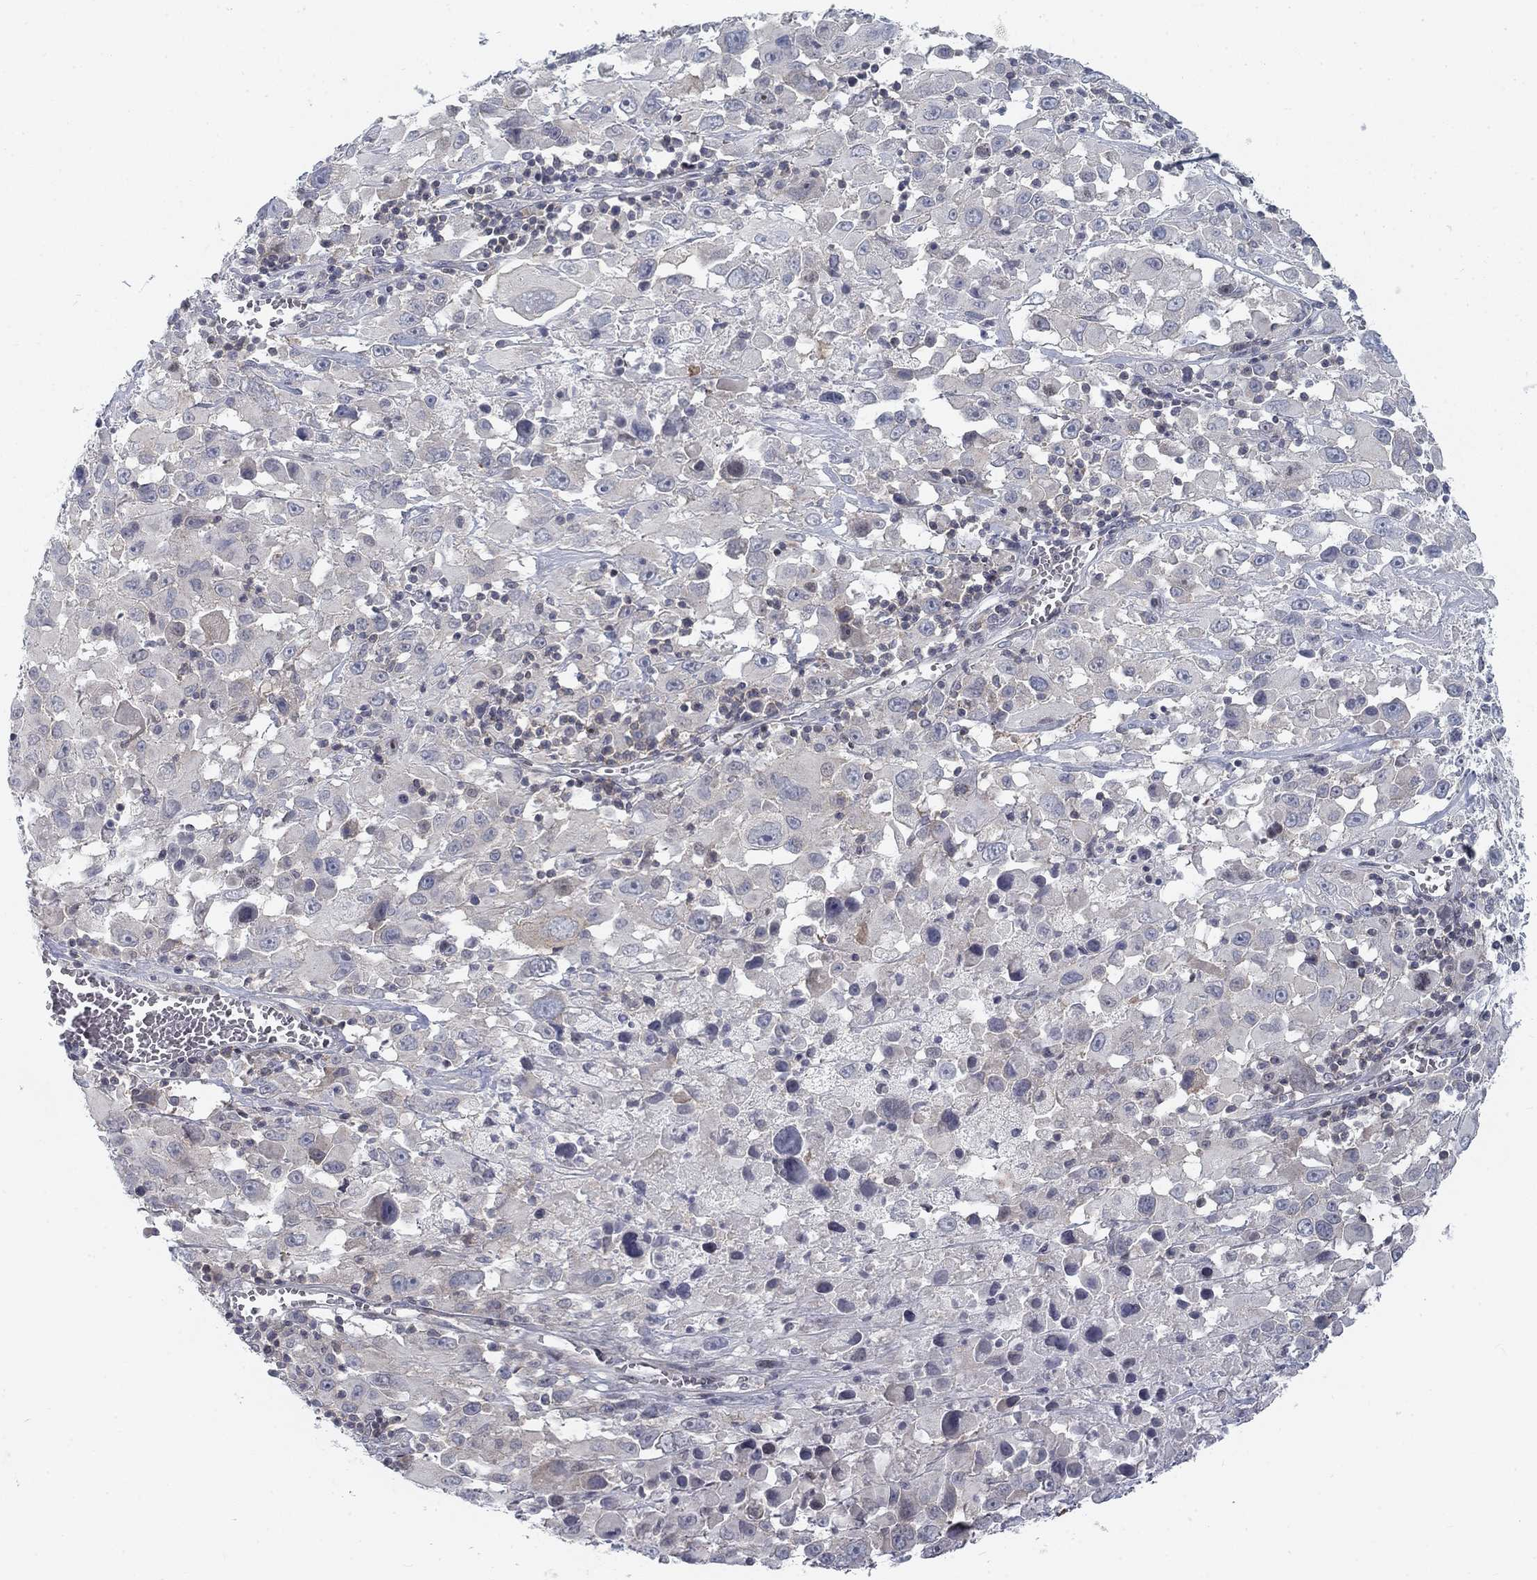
{"staining": {"intensity": "negative", "quantity": "none", "location": "none"}, "tissue": "melanoma", "cell_type": "Tumor cells", "image_type": "cancer", "snomed": [{"axis": "morphology", "description": "Malignant melanoma, Metastatic site"}, {"axis": "topography", "description": "Lymph node"}], "caption": "Malignant melanoma (metastatic site) was stained to show a protein in brown. There is no significant expression in tumor cells.", "gene": "ATP1A3", "patient": {"sex": "male", "age": 50}}